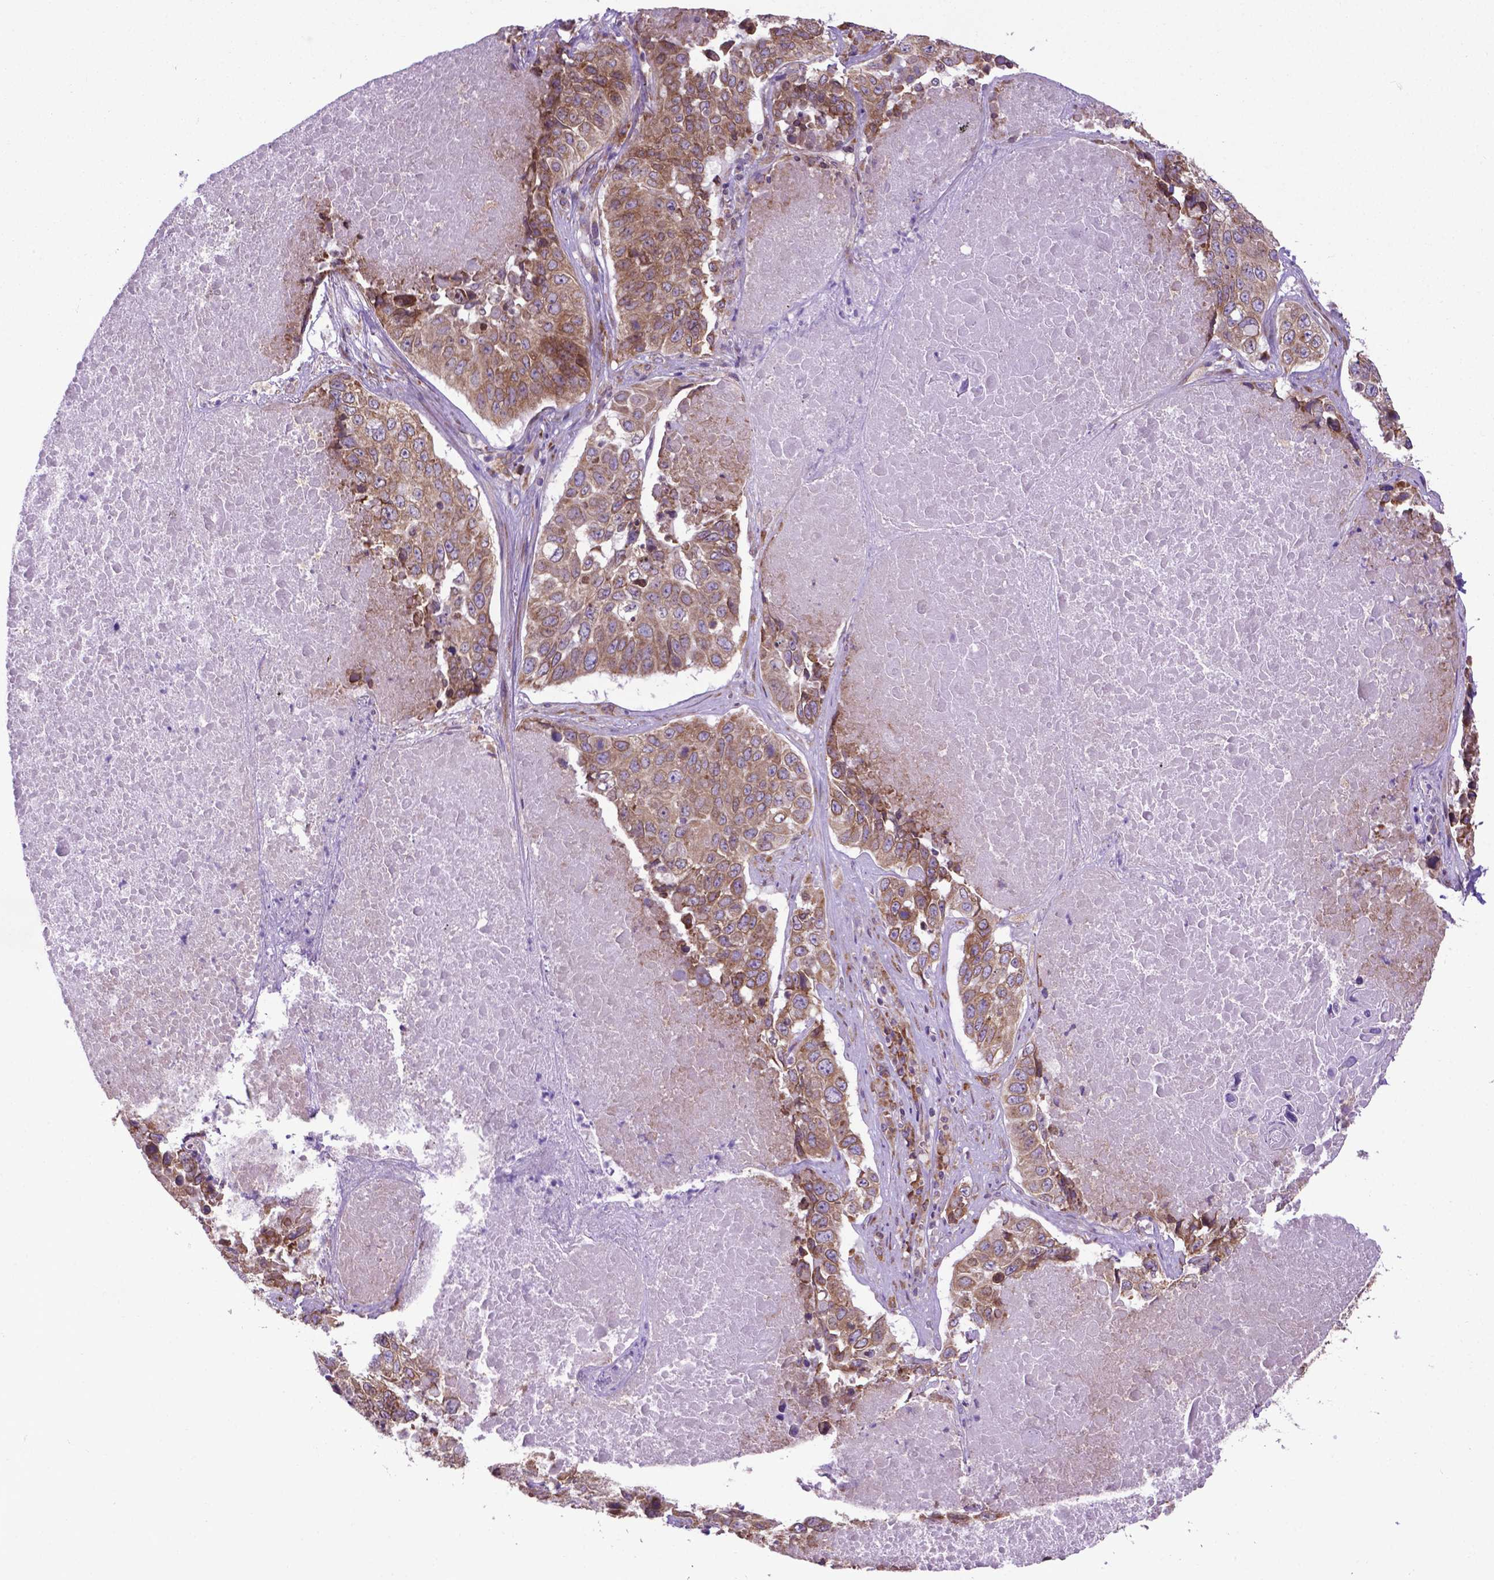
{"staining": {"intensity": "weak", "quantity": ">75%", "location": "cytoplasmic/membranous"}, "tissue": "lung cancer", "cell_type": "Tumor cells", "image_type": "cancer", "snomed": [{"axis": "morphology", "description": "Normal tissue, NOS"}, {"axis": "morphology", "description": "Squamous cell carcinoma, NOS"}, {"axis": "topography", "description": "Bronchus"}, {"axis": "topography", "description": "Lung"}], "caption": "Protein expression analysis of human squamous cell carcinoma (lung) reveals weak cytoplasmic/membranous positivity in about >75% of tumor cells.", "gene": "WDR83OS", "patient": {"sex": "male", "age": 64}}